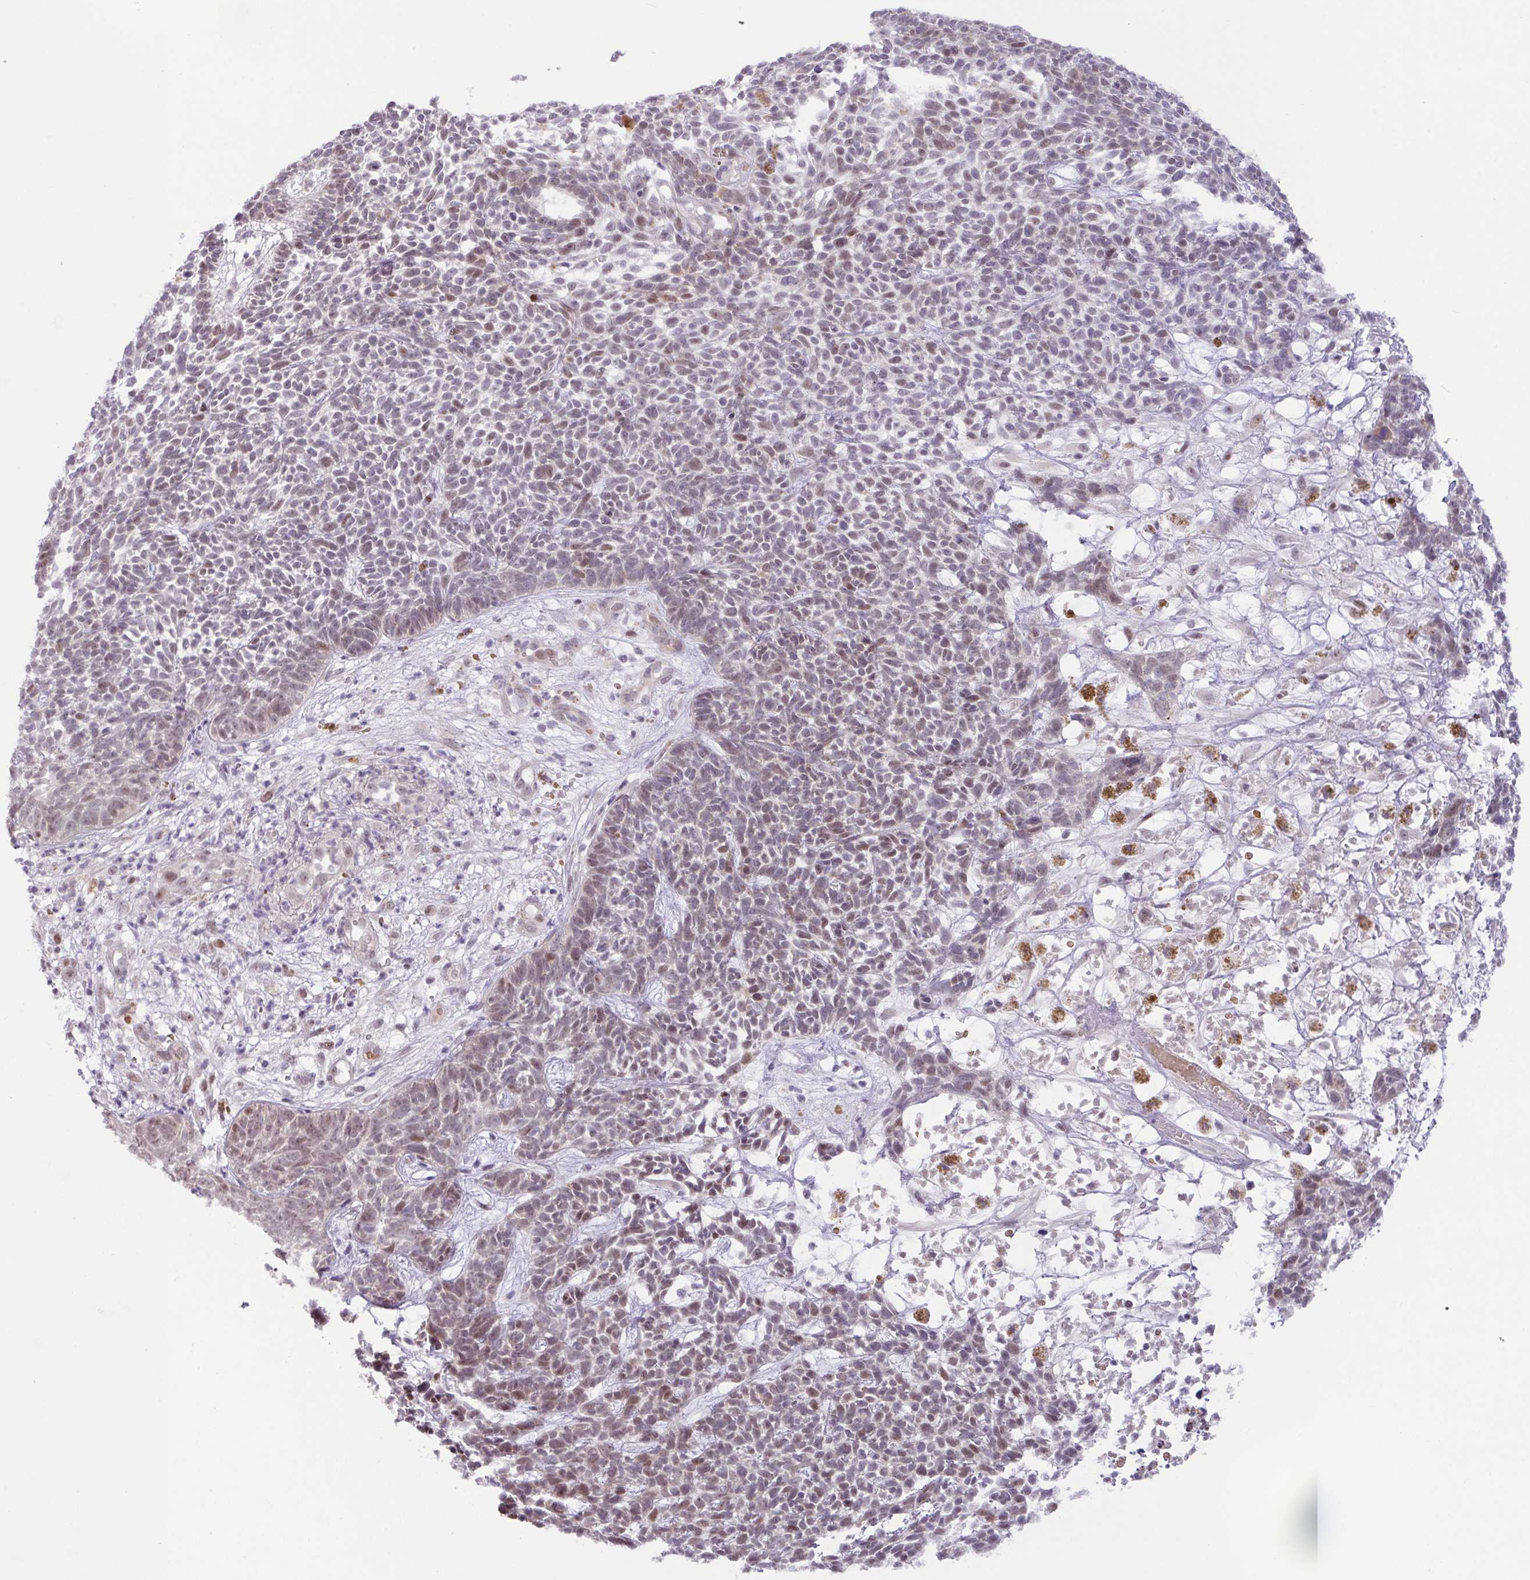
{"staining": {"intensity": "moderate", "quantity": "25%-75%", "location": "nuclear"}, "tissue": "skin cancer", "cell_type": "Tumor cells", "image_type": "cancer", "snomed": [{"axis": "morphology", "description": "Basal cell carcinoma"}, {"axis": "topography", "description": "Skin"}], "caption": "Immunohistochemistry (IHC) staining of skin cancer (basal cell carcinoma), which exhibits medium levels of moderate nuclear staining in about 25%-75% of tumor cells indicating moderate nuclear protein expression. The staining was performed using DAB (3,3'-diaminobenzidine) (brown) for protein detection and nuclei were counterstained in hematoxylin (blue).", "gene": "PARP2", "patient": {"sex": "female", "age": 84}}